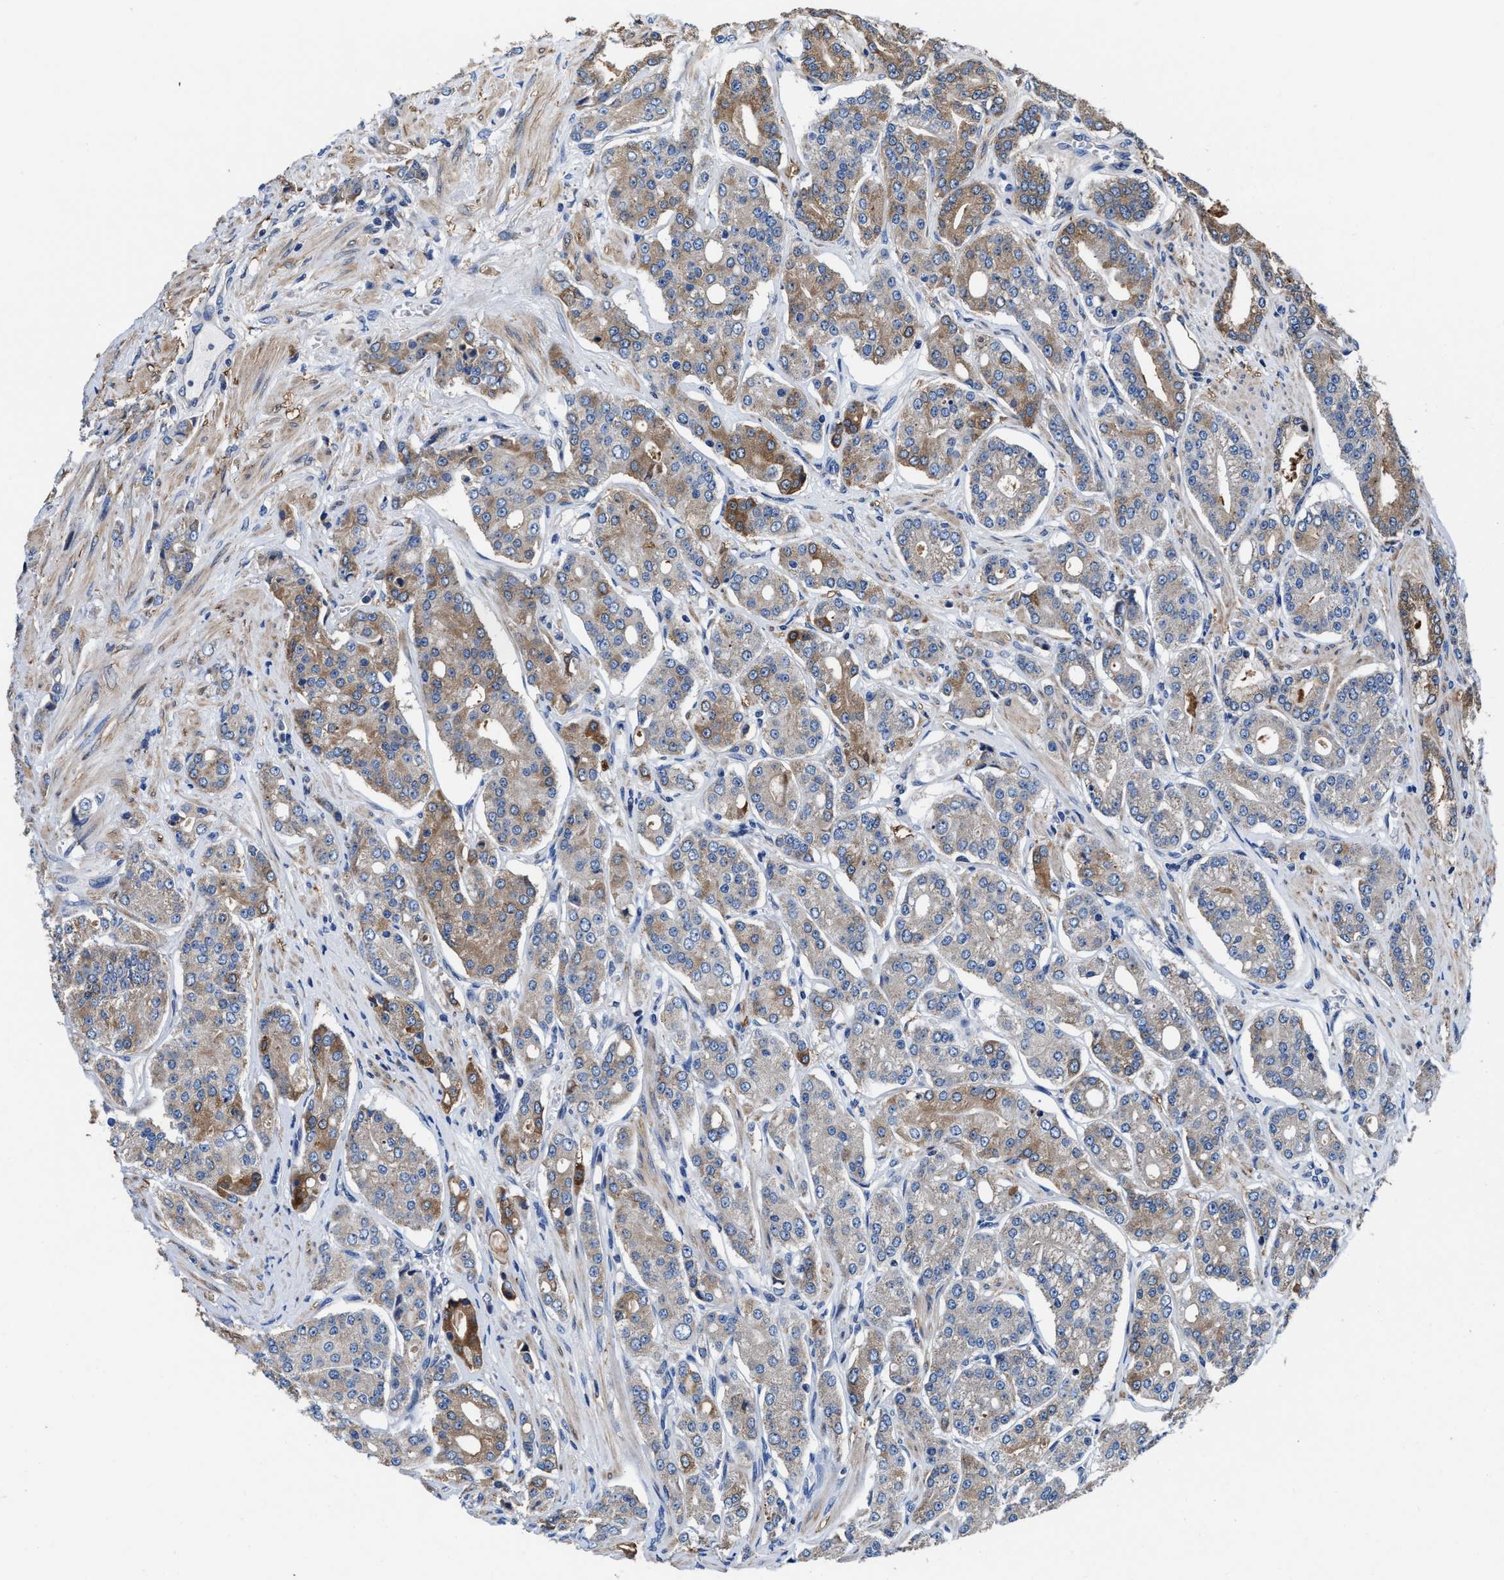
{"staining": {"intensity": "moderate", "quantity": "25%-75%", "location": "cytoplasmic/membranous"}, "tissue": "prostate cancer", "cell_type": "Tumor cells", "image_type": "cancer", "snomed": [{"axis": "morphology", "description": "Adenocarcinoma, High grade"}, {"axis": "topography", "description": "Prostate"}], "caption": "Immunohistochemistry (IHC) image of prostate adenocarcinoma (high-grade) stained for a protein (brown), which reveals medium levels of moderate cytoplasmic/membranous expression in about 25%-75% of tumor cells.", "gene": "TMEM30A", "patient": {"sex": "male", "age": 71}}